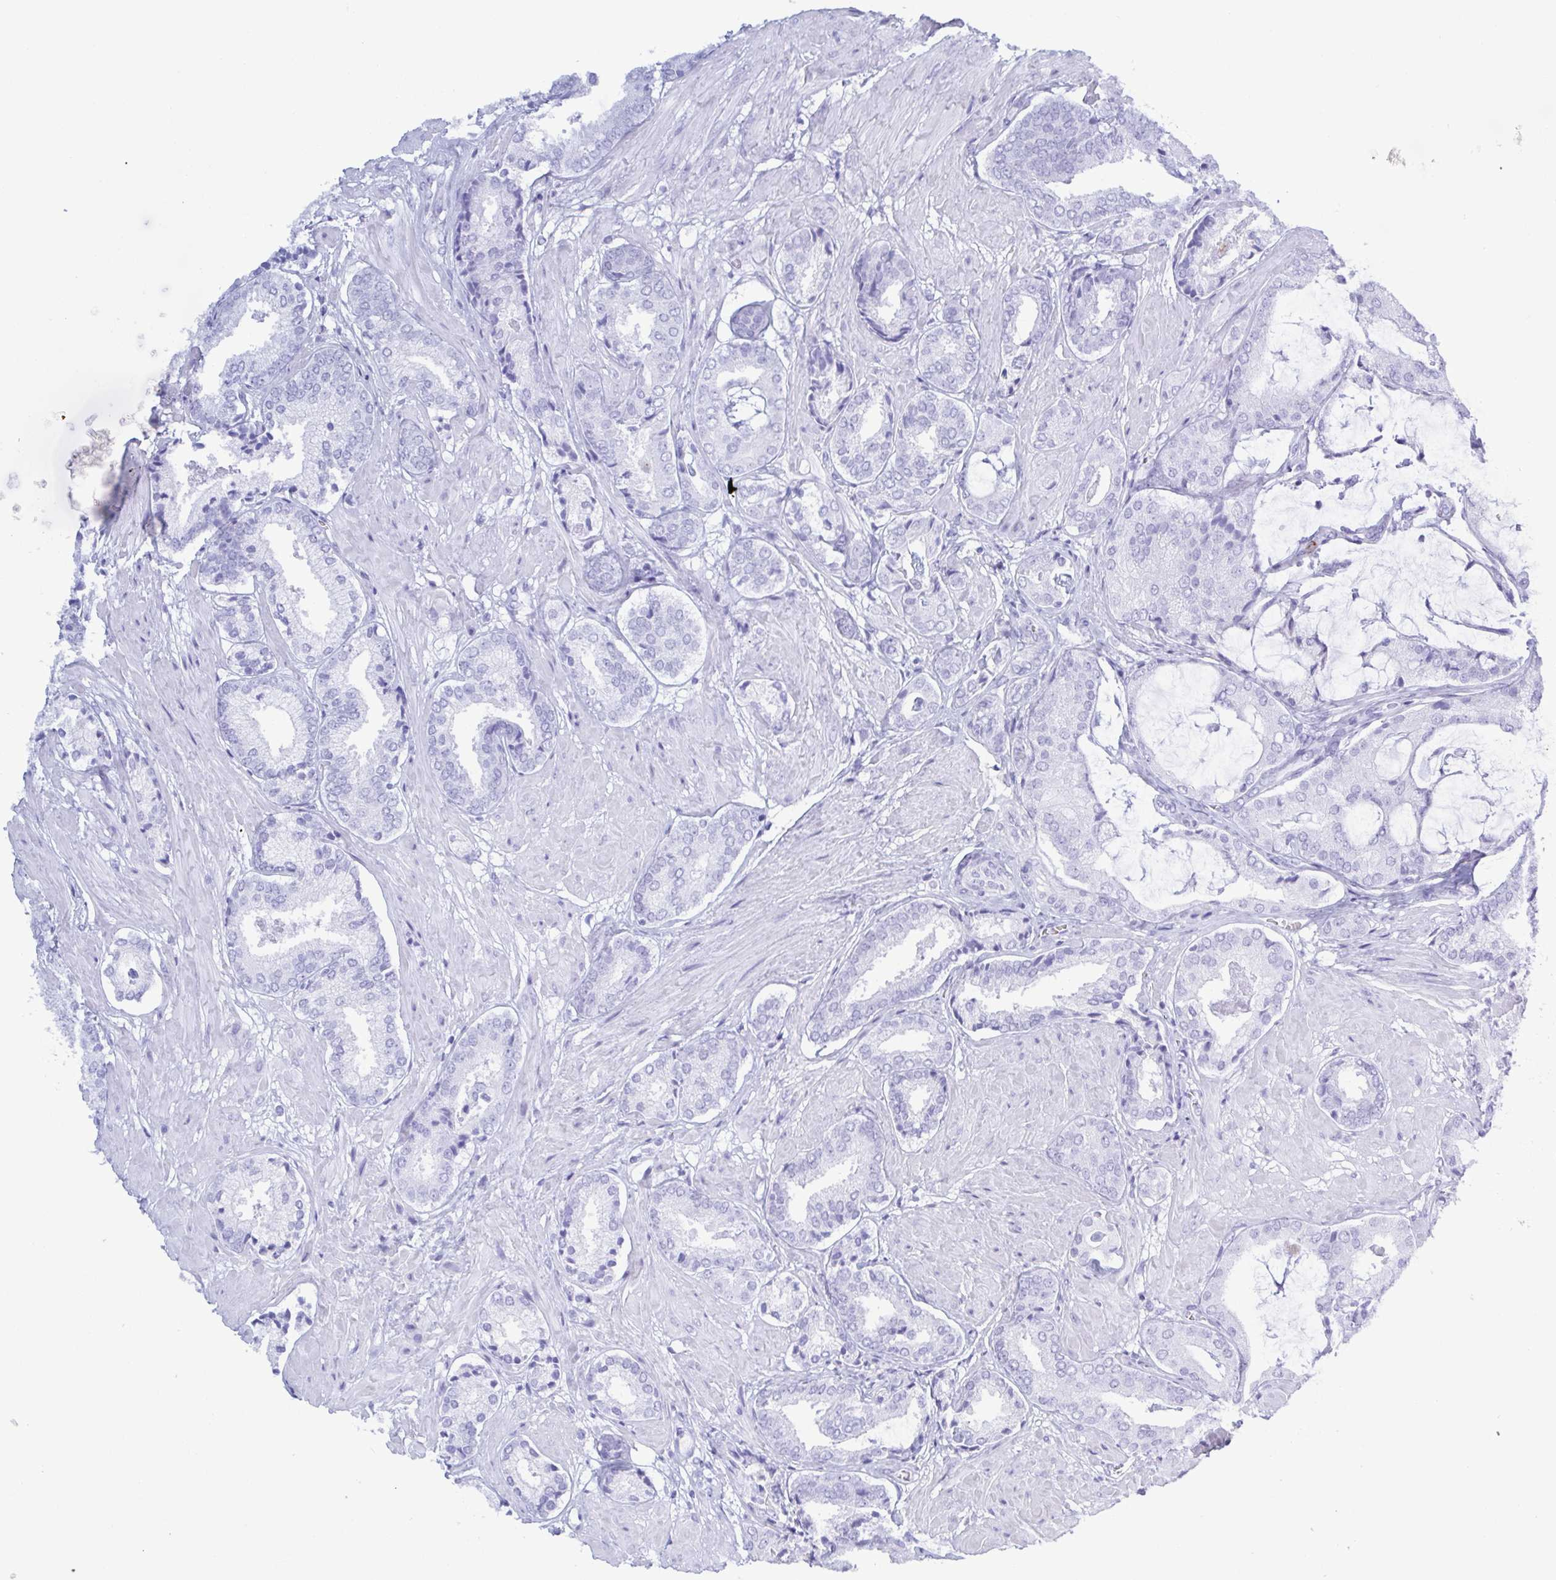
{"staining": {"intensity": "negative", "quantity": "none", "location": "none"}, "tissue": "prostate cancer", "cell_type": "Tumor cells", "image_type": "cancer", "snomed": [{"axis": "morphology", "description": "Adenocarcinoma, High grade"}, {"axis": "topography", "description": "Prostate"}], "caption": "This micrograph is of high-grade adenocarcinoma (prostate) stained with IHC to label a protein in brown with the nuclei are counter-stained blue. There is no positivity in tumor cells.", "gene": "LTF", "patient": {"sex": "male", "age": 56}}